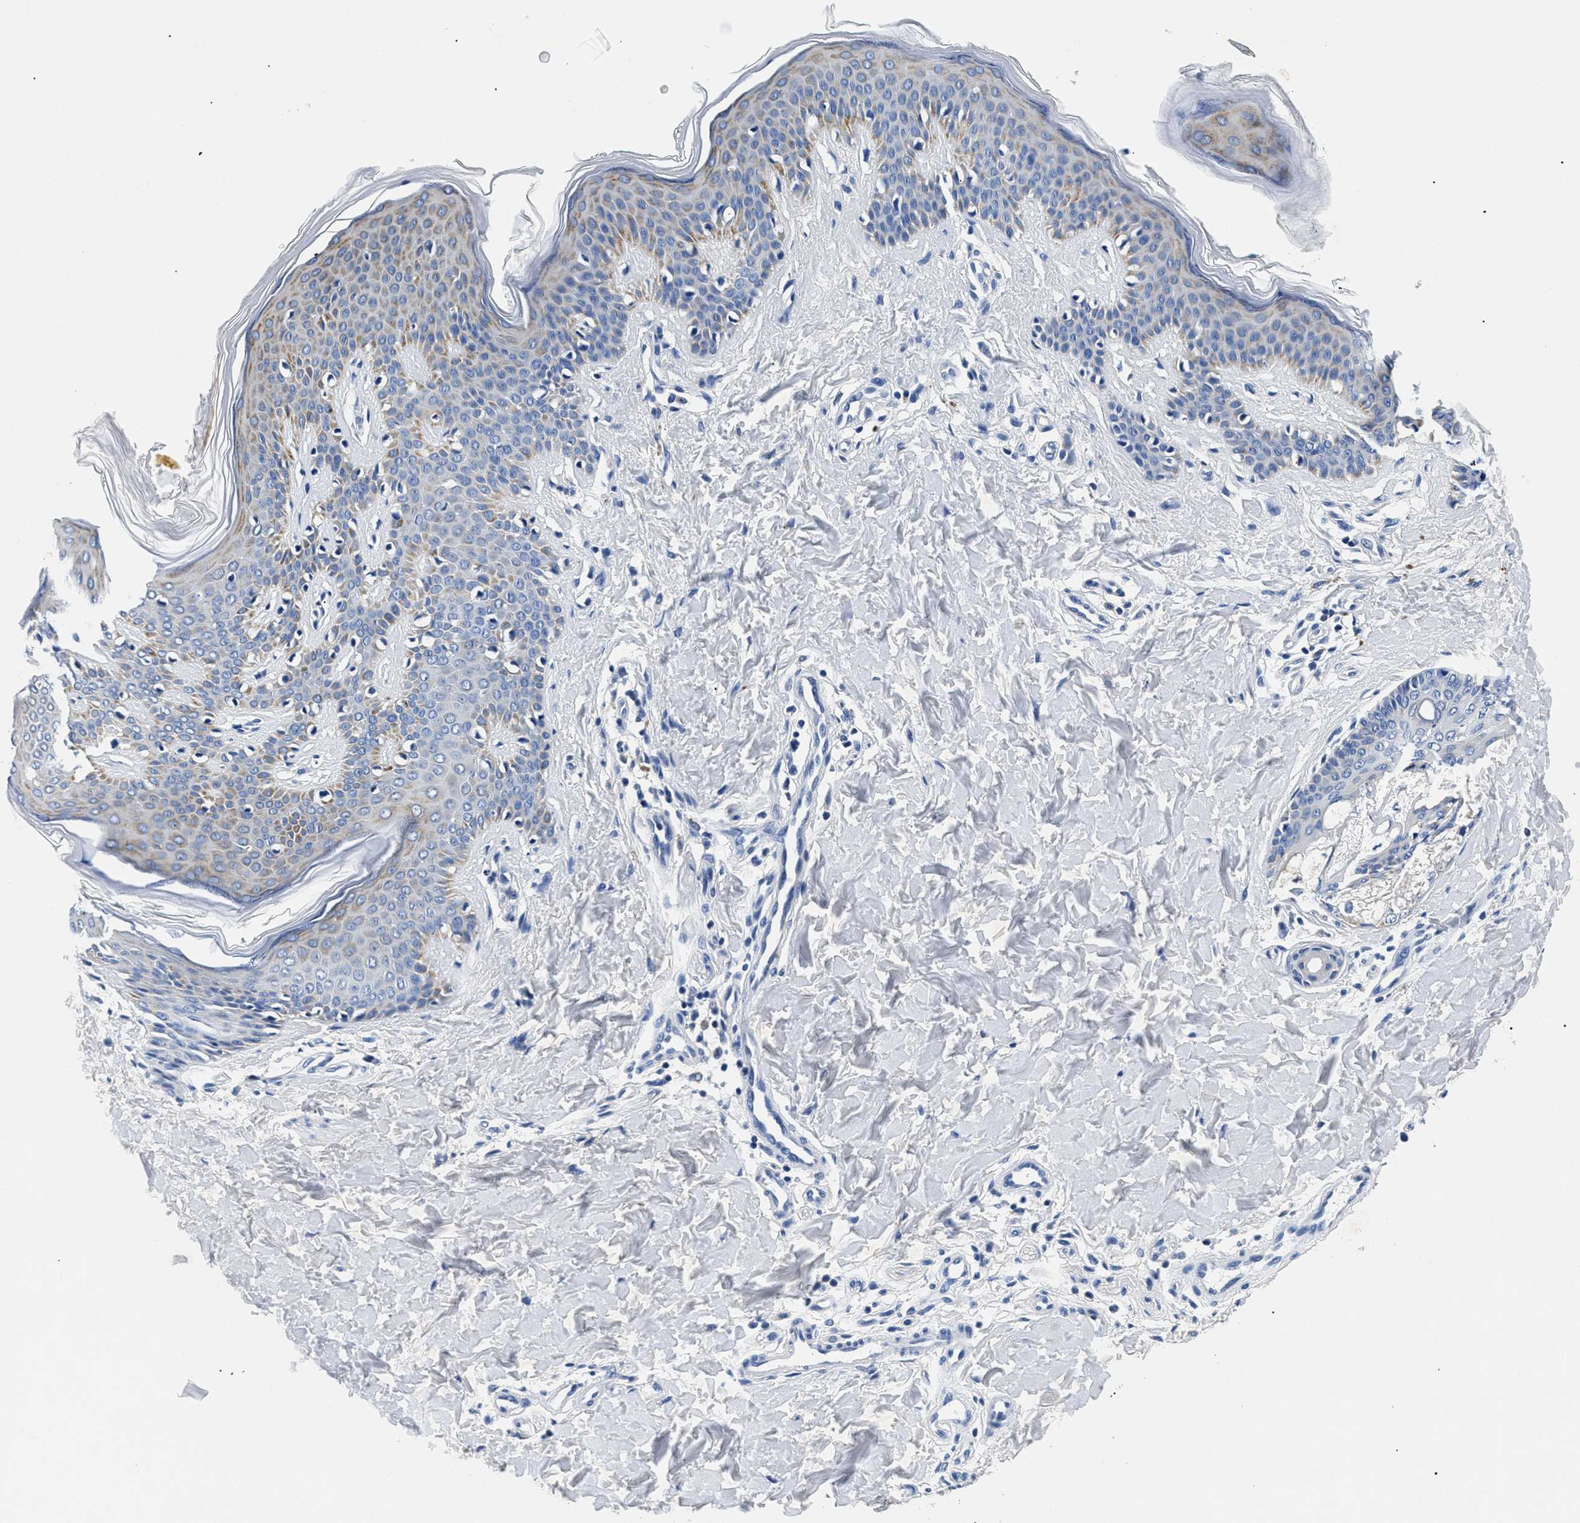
{"staining": {"intensity": "negative", "quantity": "none", "location": "none"}, "tissue": "skin", "cell_type": "Fibroblasts", "image_type": "normal", "snomed": [{"axis": "morphology", "description": "Normal tissue, NOS"}, {"axis": "topography", "description": "Skin"}], "caption": "IHC of unremarkable skin shows no positivity in fibroblasts.", "gene": "MEA1", "patient": {"sex": "female", "age": 17}}